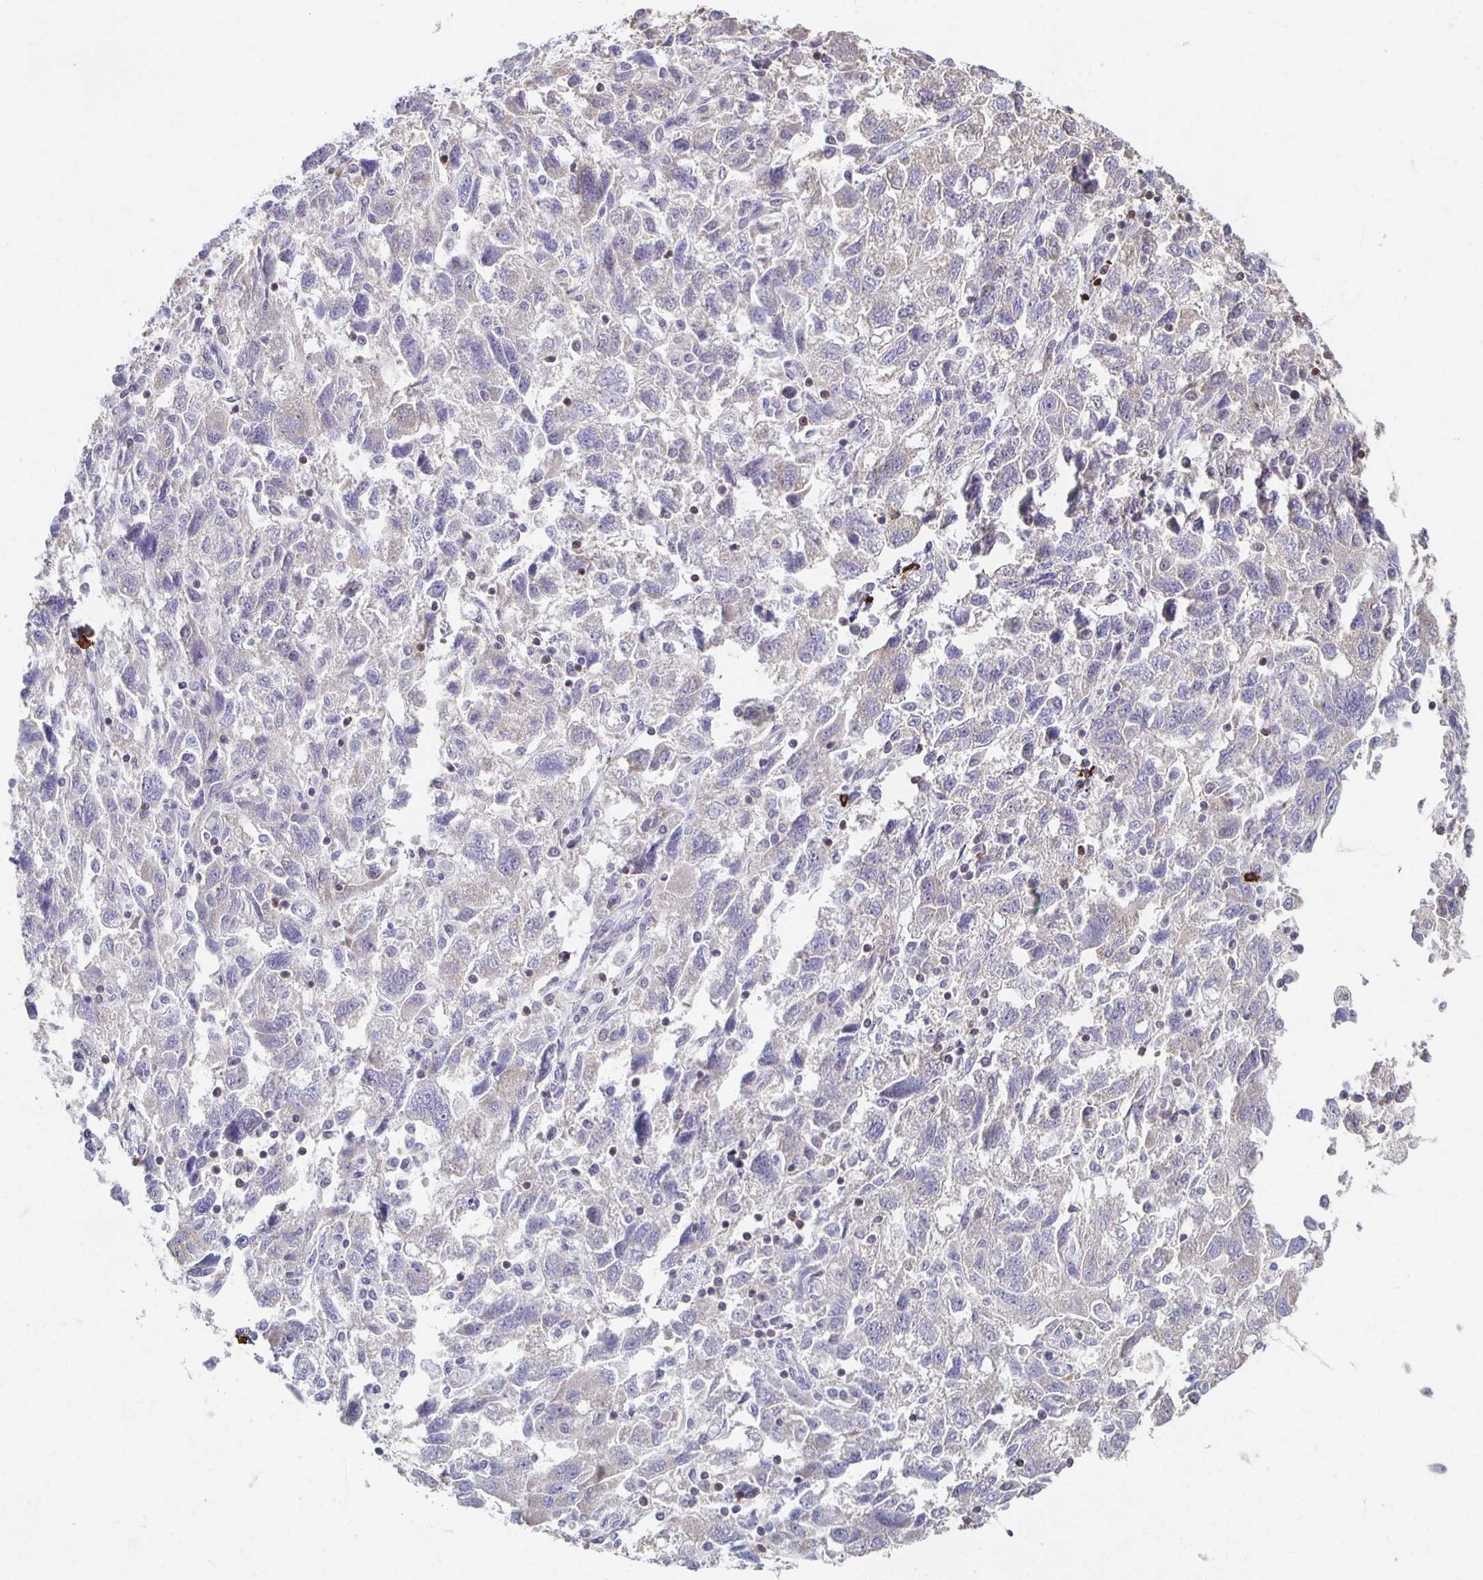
{"staining": {"intensity": "negative", "quantity": "none", "location": "none"}, "tissue": "ovarian cancer", "cell_type": "Tumor cells", "image_type": "cancer", "snomed": [{"axis": "morphology", "description": "Carcinoma, NOS"}, {"axis": "morphology", "description": "Cystadenocarcinoma, serous, NOS"}, {"axis": "topography", "description": "Ovary"}], "caption": "Tumor cells show no significant protein expression in serous cystadenocarcinoma (ovarian).", "gene": "ZNF692", "patient": {"sex": "female", "age": 69}}